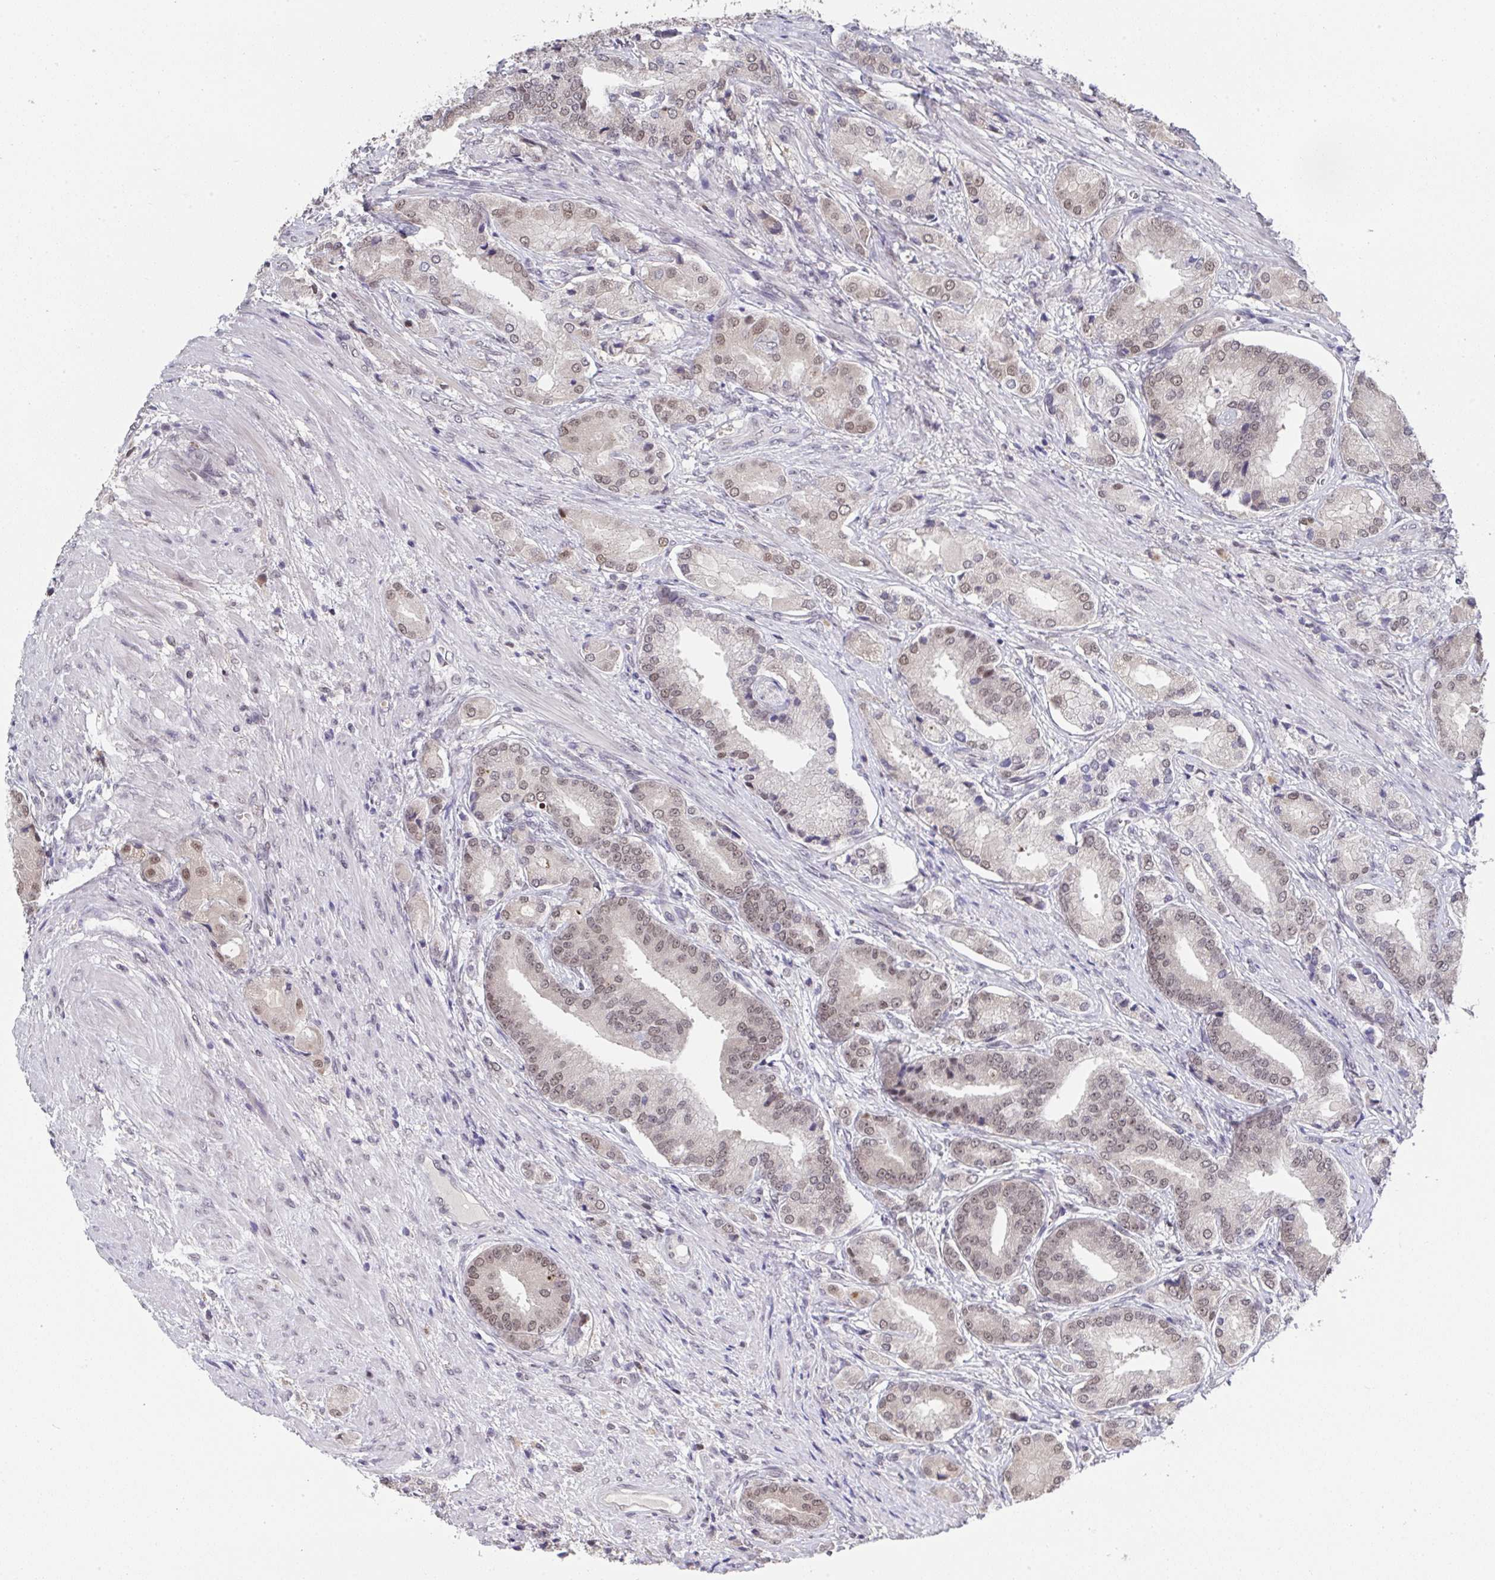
{"staining": {"intensity": "moderate", "quantity": ">75%", "location": "nuclear"}, "tissue": "prostate cancer", "cell_type": "Tumor cells", "image_type": "cancer", "snomed": [{"axis": "morphology", "description": "Adenocarcinoma, High grade"}, {"axis": "topography", "description": "Prostate and seminal vesicle, NOS"}], "caption": "Immunohistochemical staining of human high-grade adenocarcinoma (prostate) reveals medium levels of moderate nuclear staining in about >75% of tumor cells.", "gene": "JMJD1C", "patient": {"sex": "male", "age": 61}}